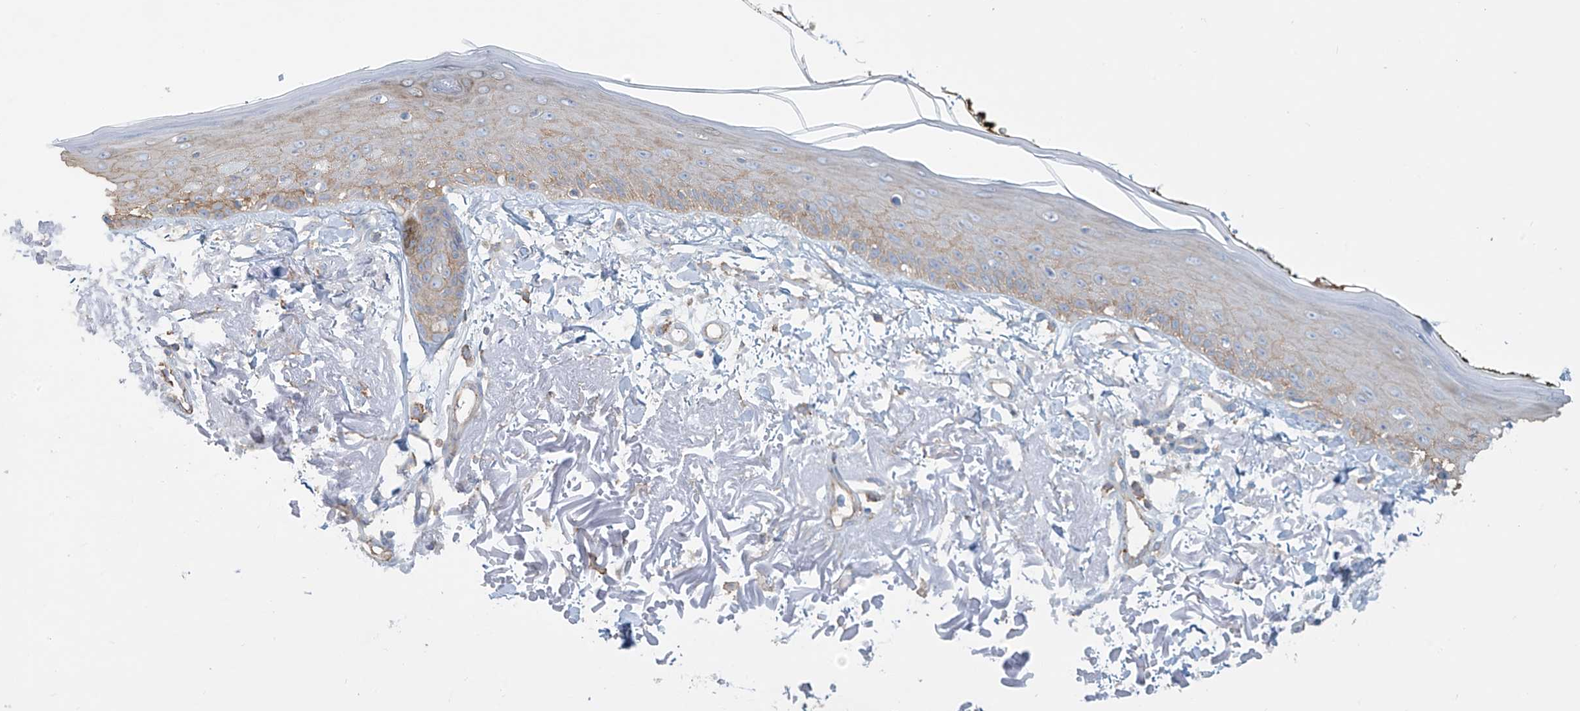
{"staining": {"intensity": "negative", "quantity": "none", "location": "none"}, "tissue": "skin", "cell_type": "Fibroblasts", "image_type": "normal", "snomed": [{"axis": "morphology", "description": "Normal tissue, NOS"}, {"axis": "topography", "description": "Skin"}, {"axis": "topography", "description": "Skeletal muscle"}], "caption": "Immunohistochemistry (IHC) image of normal skin: skin stained with DAB demonstrates no significant protein staining in fibroblasts. The staining is performed using DAB brown chromogen with nuclei counter-stained in using hematoxylin.", "gene": "ZNF846", "patient": {"sex": "male", "age": 83}}